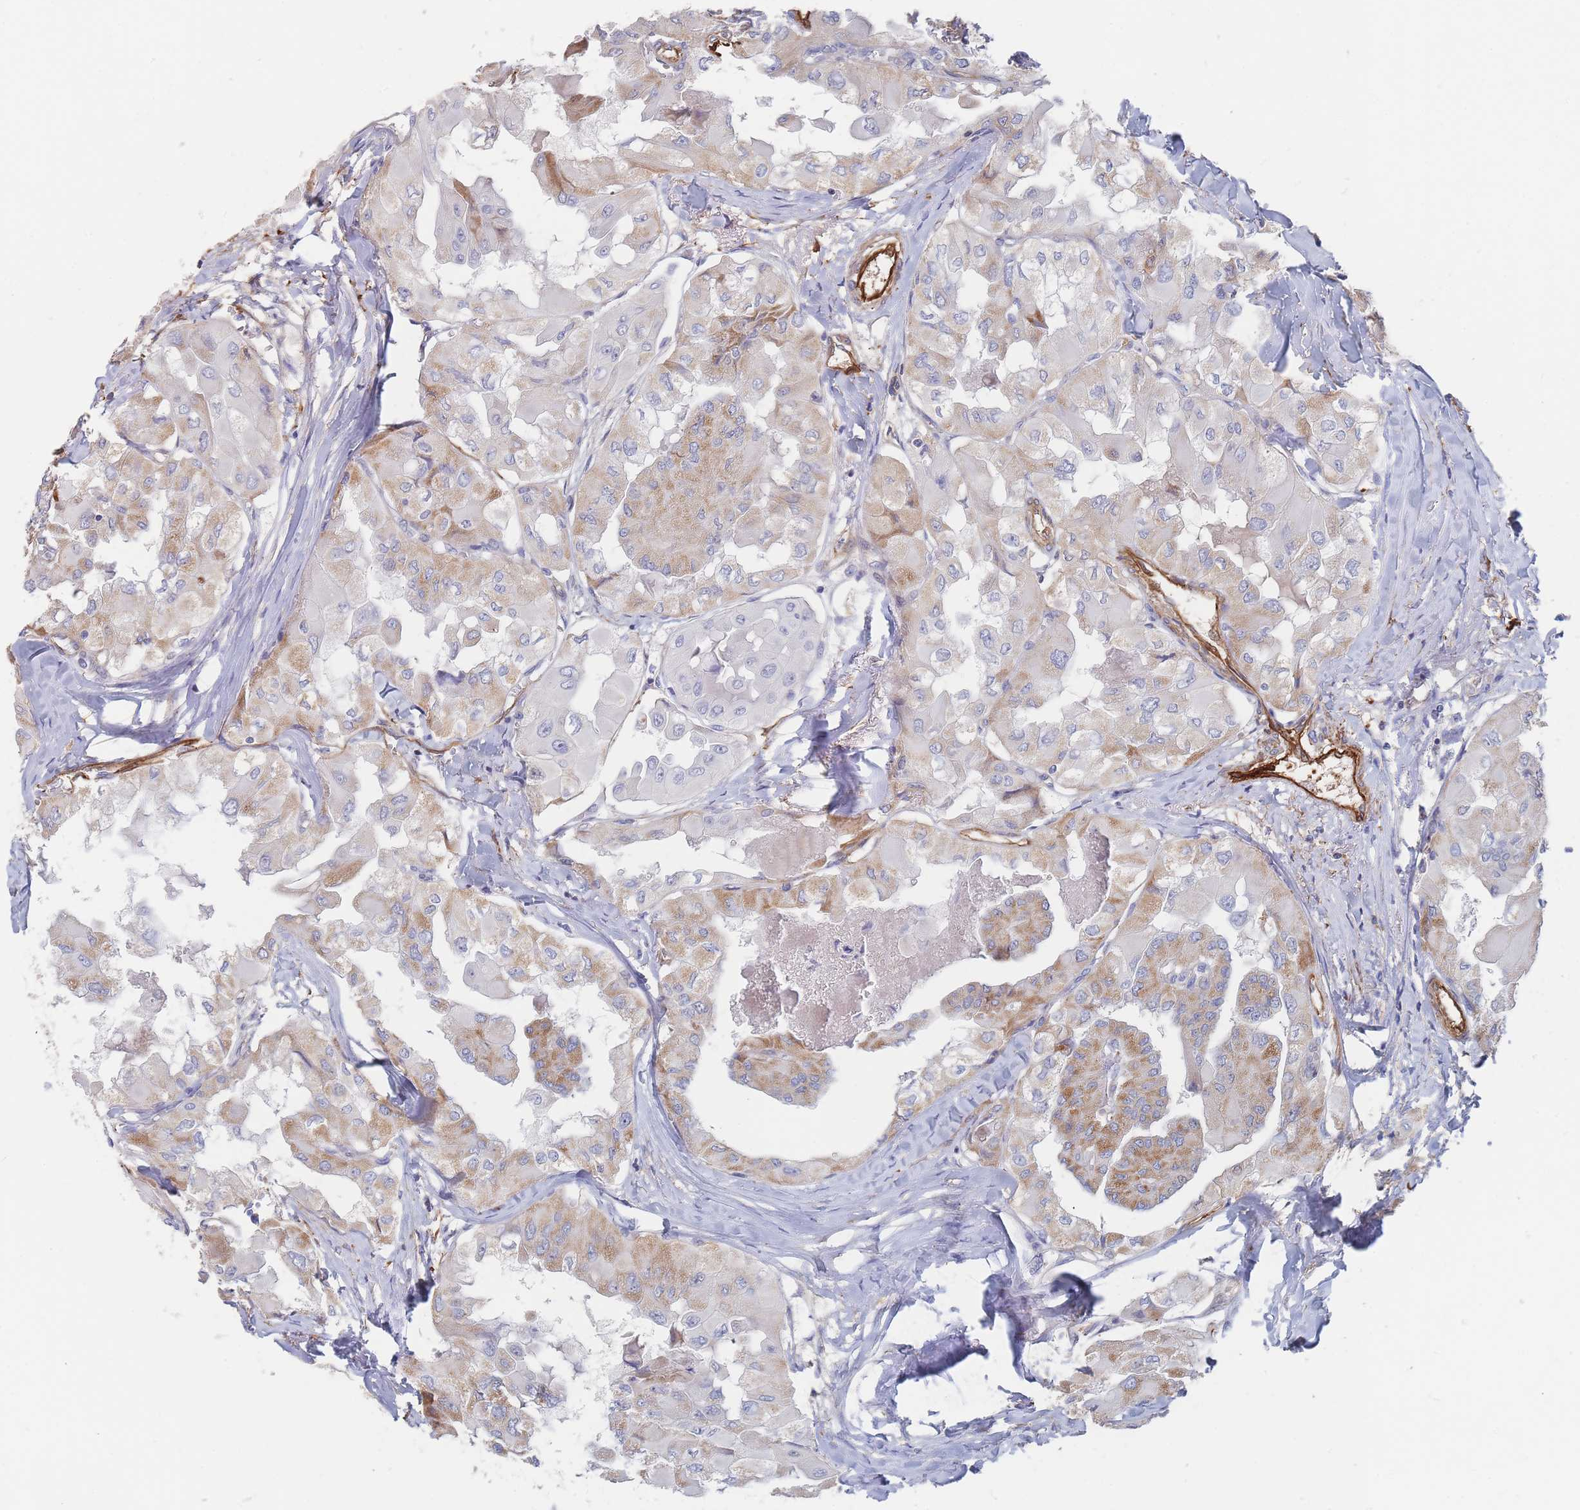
{"staining": {"intensity": "moderate", "quantity": "25%-75%", "location": "cytoplasmic/membranous"}, "tissue": "thyroid cancer", "cell_type": "Tumor cells", "image_type": "cancer", "snomed": [{"axis": "morphology", "description": "Normal tissue, NOS"}, {"axis": "morphology", "description": "Papillary adenocarcinoma, NOS"}, {"axis": "topography", "description": "Thyroid gland"}], "caption": "Immunohistochemical staining of human thyroid papillary adenocarcinoma shows moderate cytoplasmic/membranous protein expression in approximately 25%-75% of tumor cells.", "gene": "G6PC1", "patient": {"sex": "female", "age": 59}}